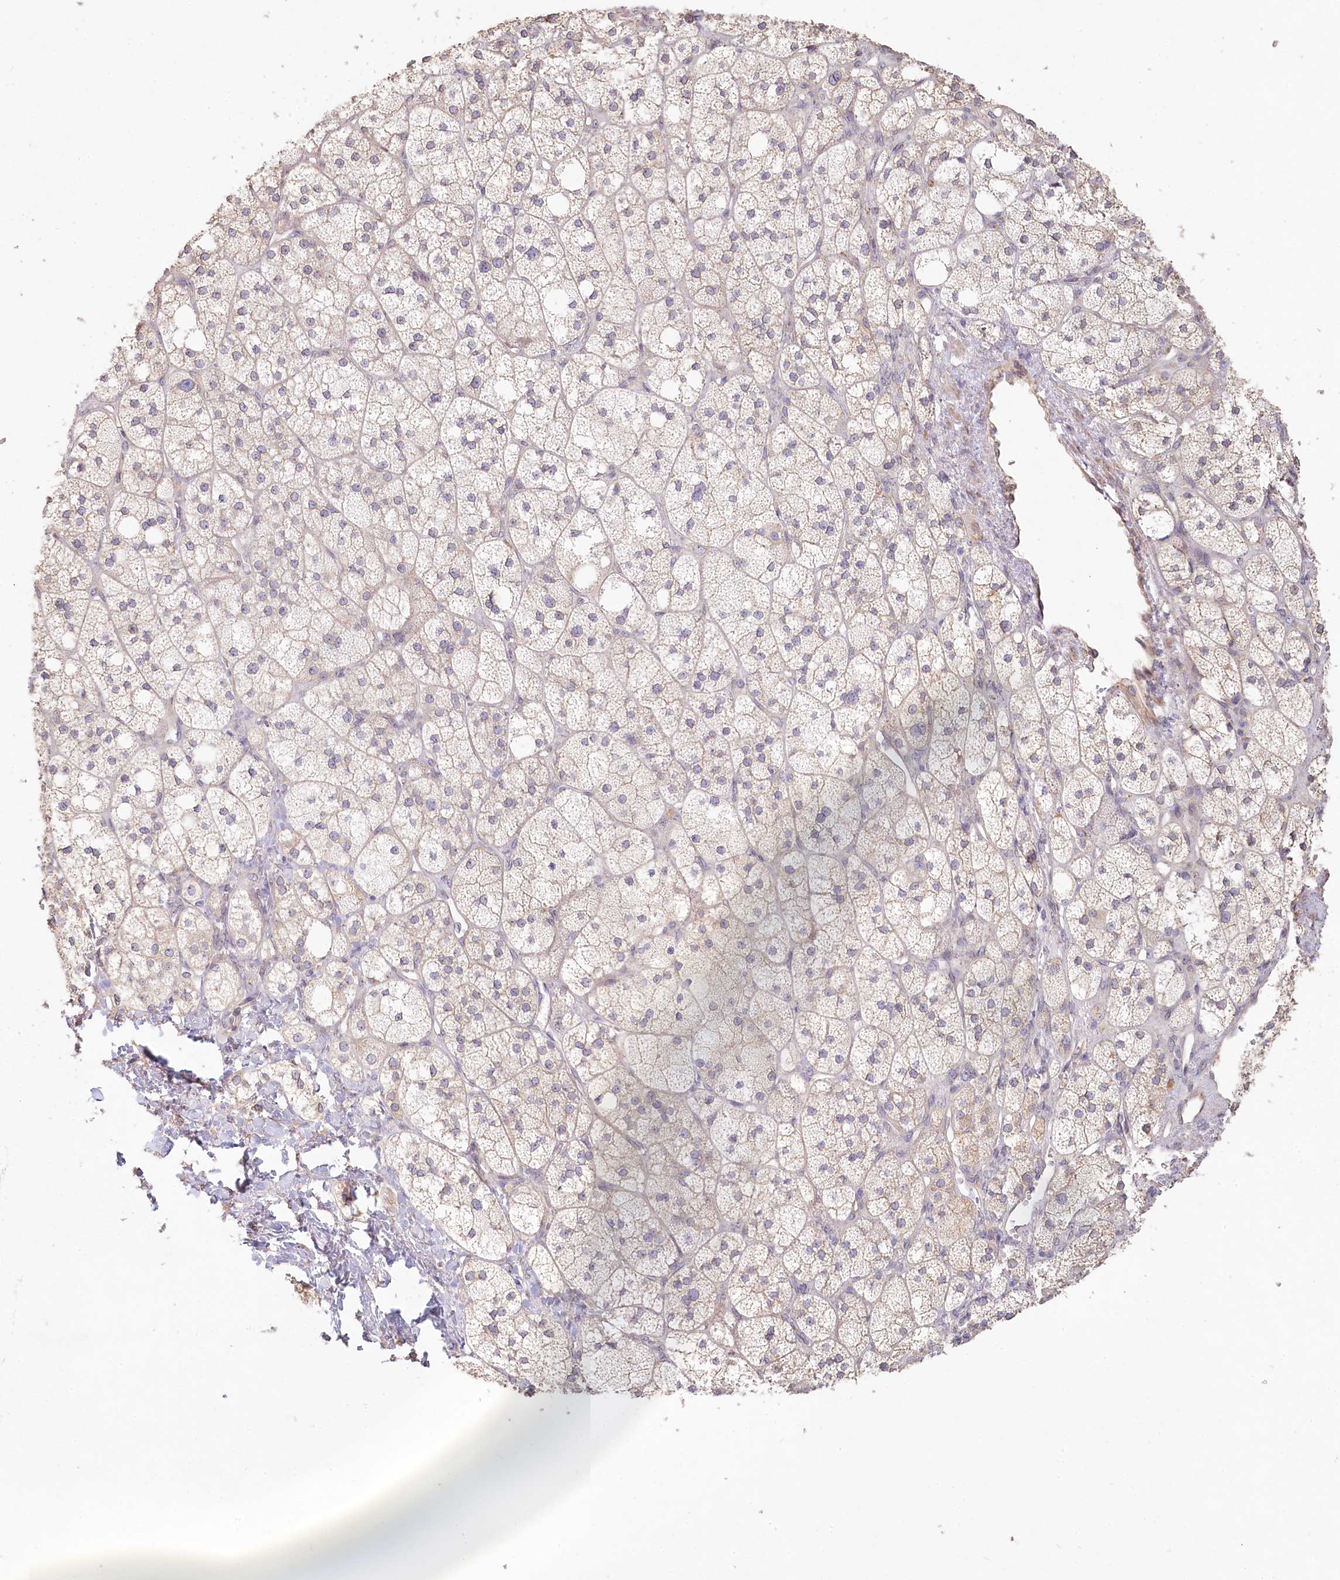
{"staining": {"intensity": "weak", "quantity": "25%-75%", "location": "cytoplasmic/membranous"}, "tissue": "adrenal gland", "cell_type": "Glandular cells", "image_type": "normal", "snomed": [{"axis": "morphology", "description": "Normal tissue, NOS"}, {"axis": "topography", "description": "Adrenal gland"}], "caption": "IHC of unremarkable human adrenal gland exhibits low levels of weak cytoplasmic/membranous expression in approximately 25%-75% of glandular cells. (brown staining indicates protein expression, while blue staining denotes nuclei).", "gene": "TCHP", "patient": {"sex": "male", "age": 61}}